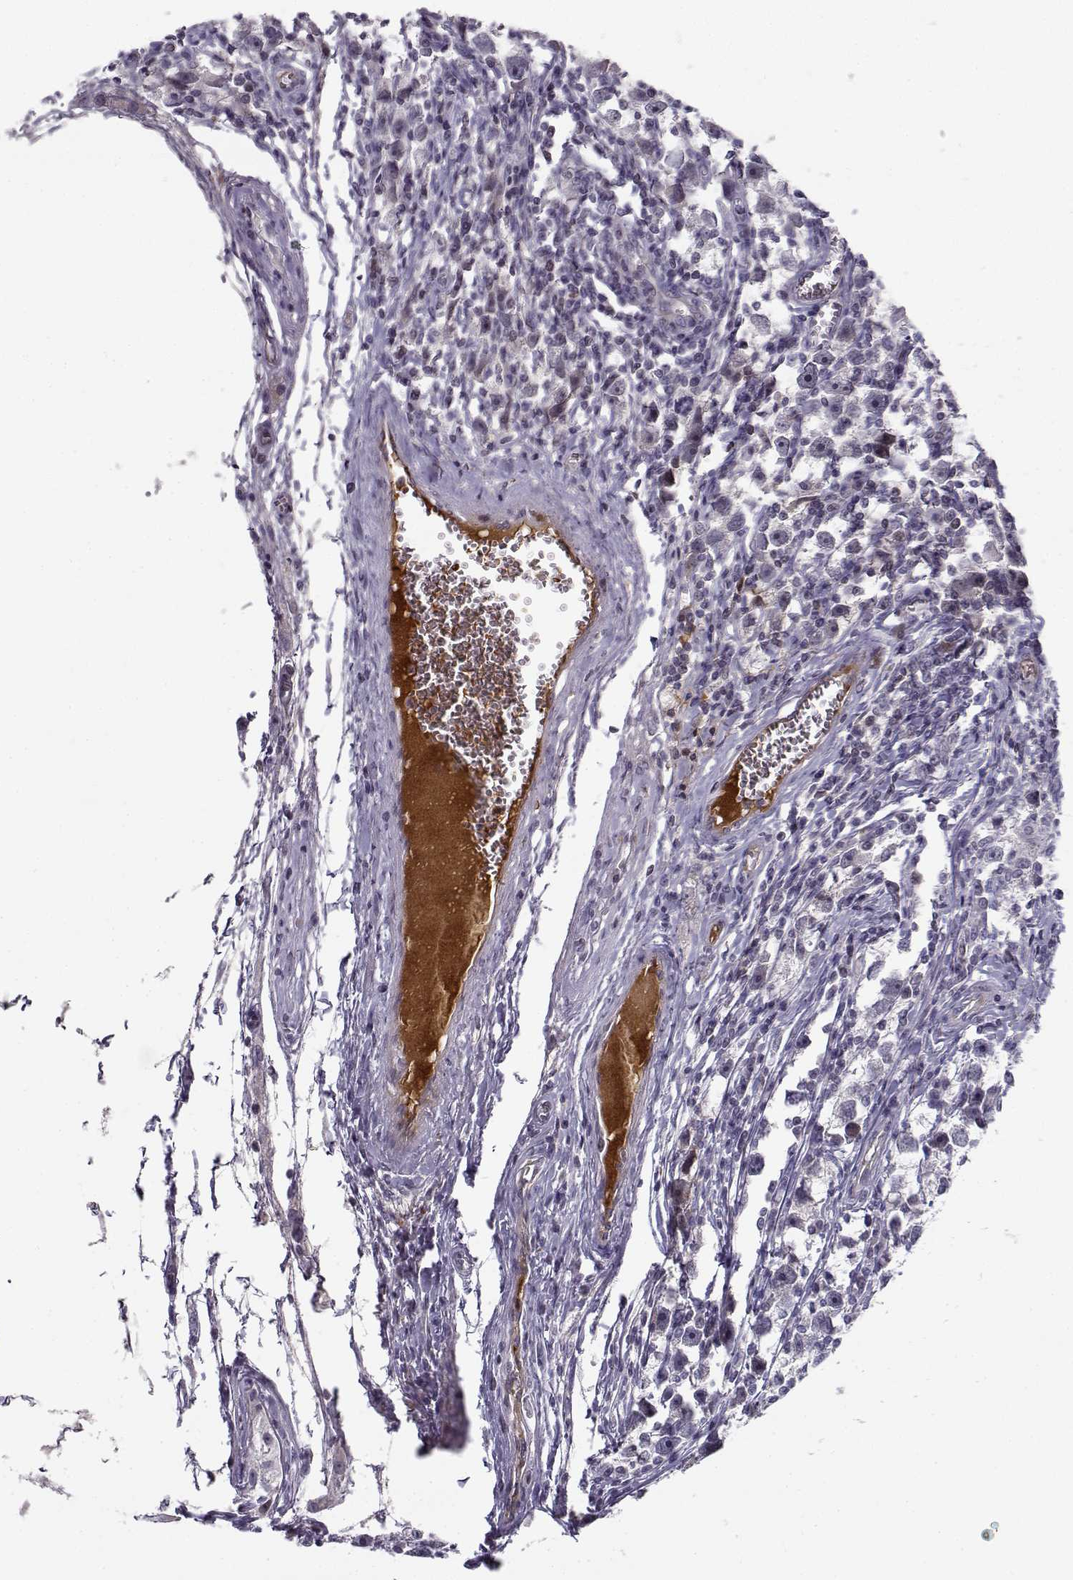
{"staining": {"intensity": "negative", "quantity": "none", "location": "none"}, "tissue": "testis cancer", "cell_type": "Tumor cells", "image_type": "cancer", "snomed": [{"axis": "morphology", "description": "Seminoma, NOS"}, {"axis": "topography", "description": "Testis"}], "caption": "There is no significant positivity in tumor cells of seminoma (testis).", "gene": "DDX25", "patient": {"sex": "male", "age": 30}}